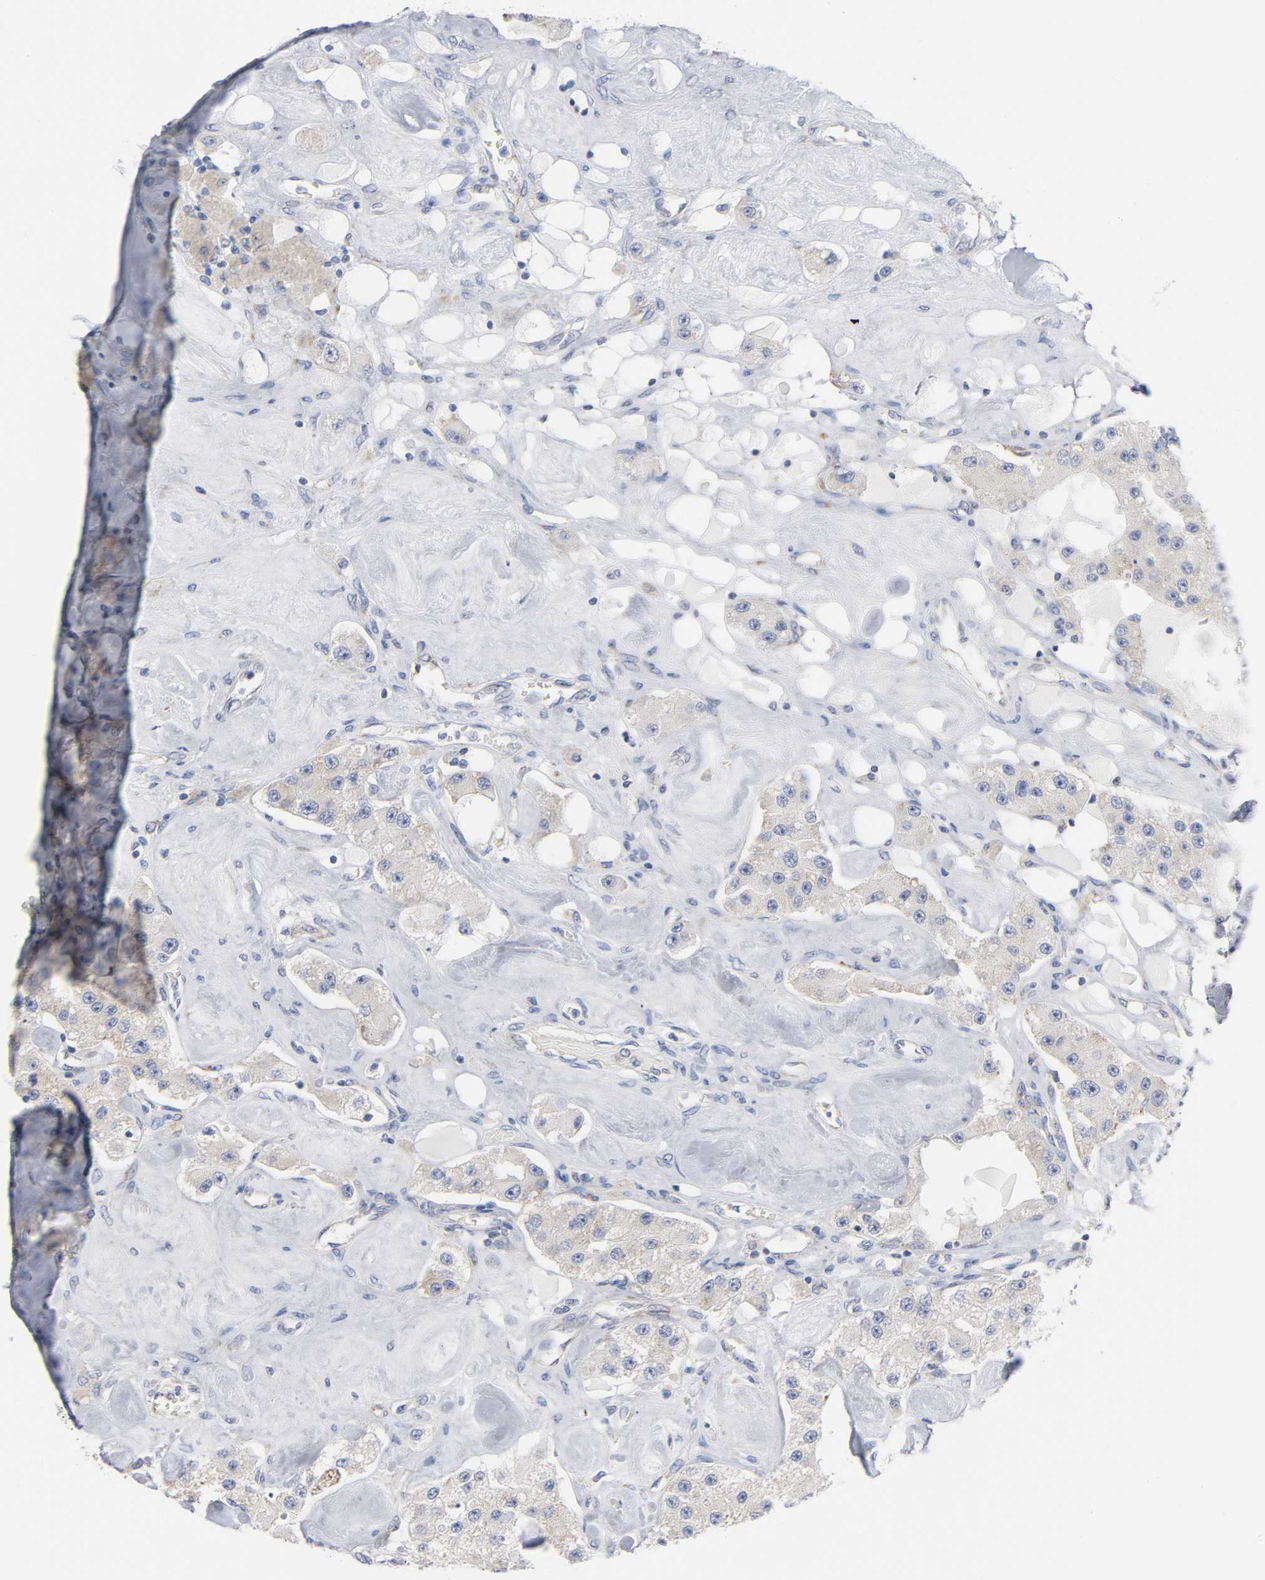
{"staining": {"intensity": "negative", "quantity": "none", "location": "none"}, "tissue": "carcinoid", "cell_type": "Tumor cells", "image_type": "cancer", "snomed": [{"axis": "morphology", "description": "Carcinoid, malignant, NOS"}, {"axis": "topography", "description": "Pancreas"}], "caption": "The photomicrograph shows no significant positivity in tumor cells of carcinoid.", "gene": "REL", "patient": {"sex": "male", "age": 41}}